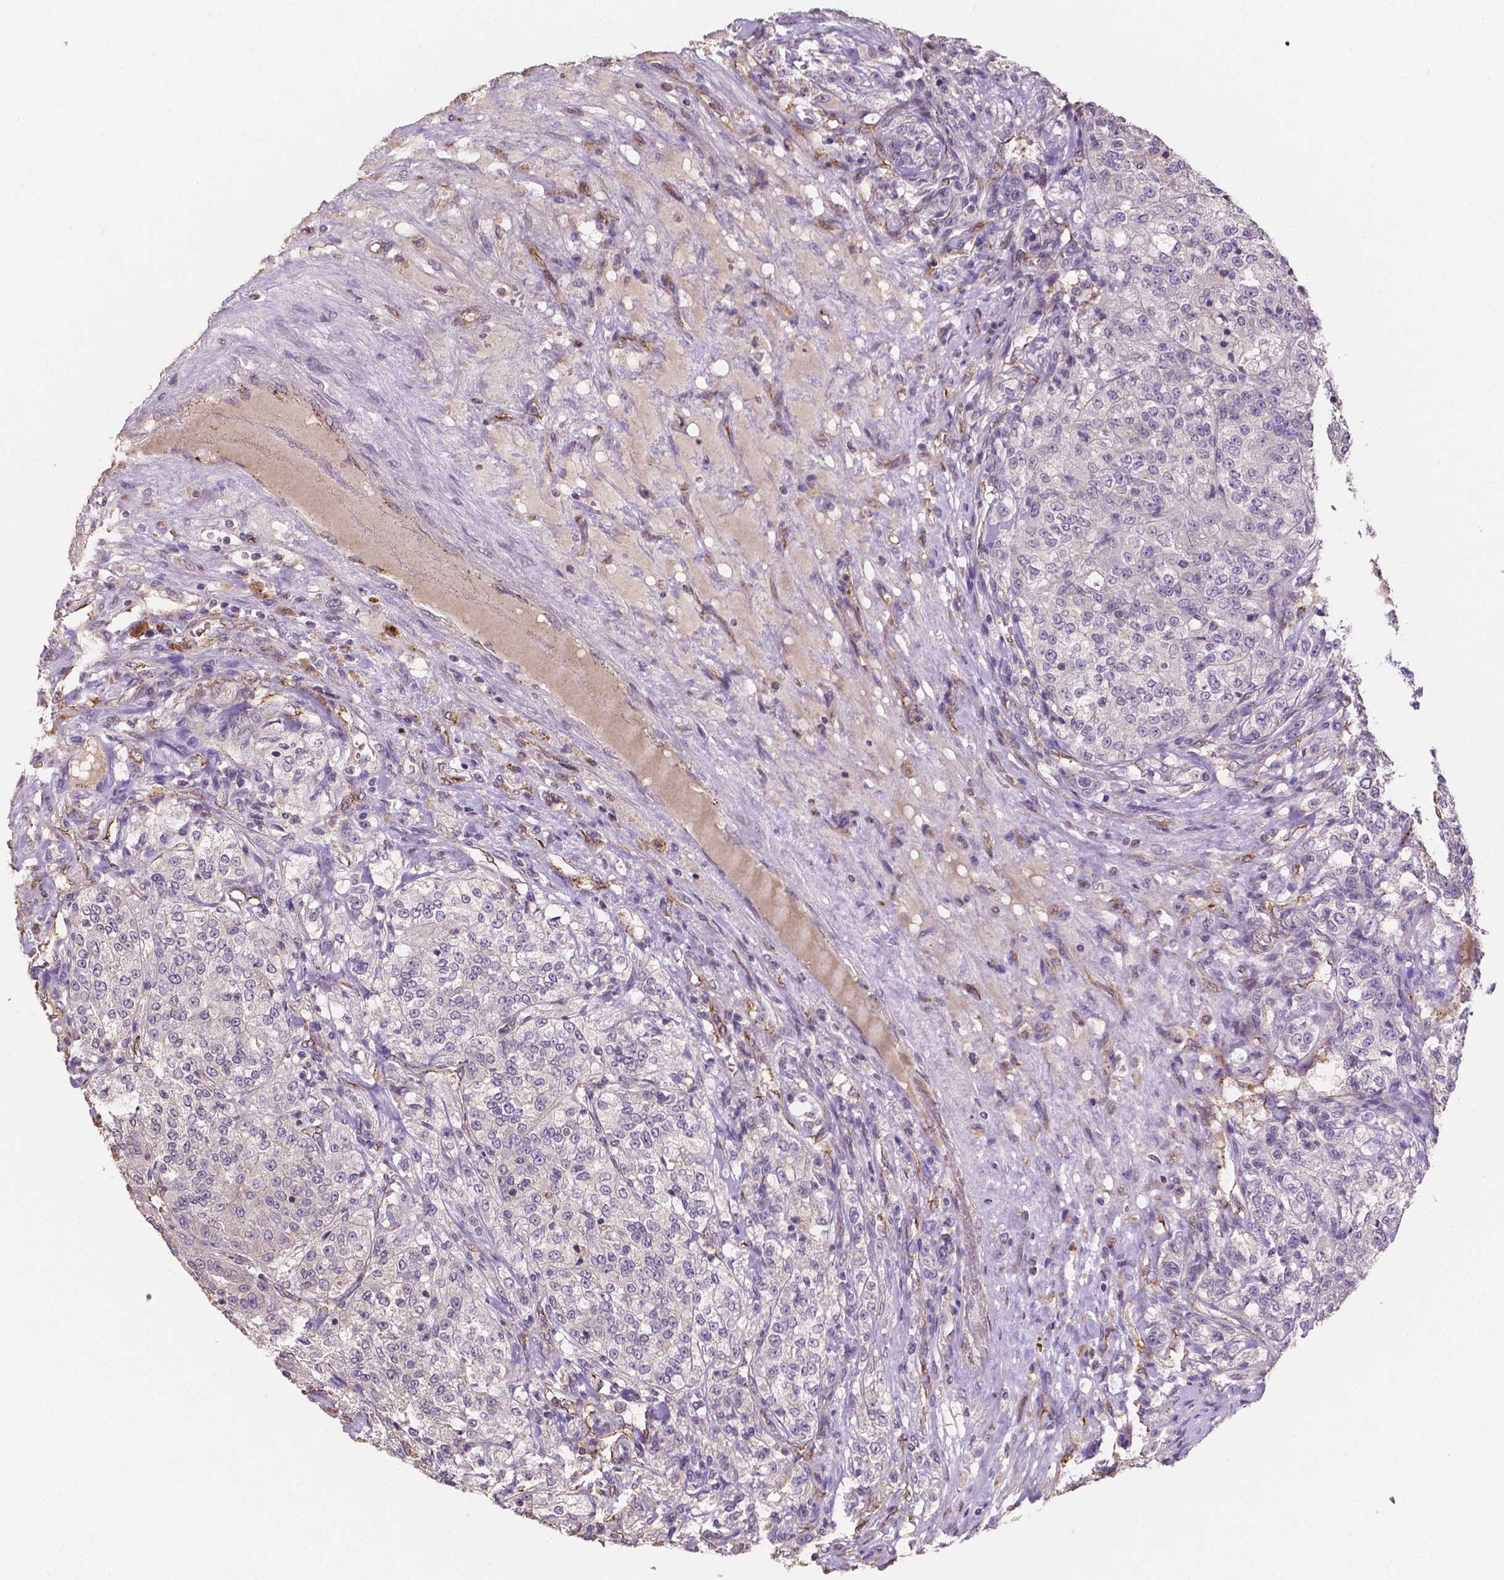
{"staining": {"intensity": "negative", "quantity": "none", "location": "none"}, "tissue": "renal cancer", "cell_type": "Tumor cells", "image_type": "cancer", "snomed": [{"axis": "morphology", "description": "Adenocarcinoma, NOS"}, {"axis": "topography", "description": "Kidney"}], "caption": "IHC image of human renal cancer stained for a protein (brown), which reveals no positivity in tumor cells.", "gene": "ELAVL2", "patient": {"sex": "female", "age": 63}}